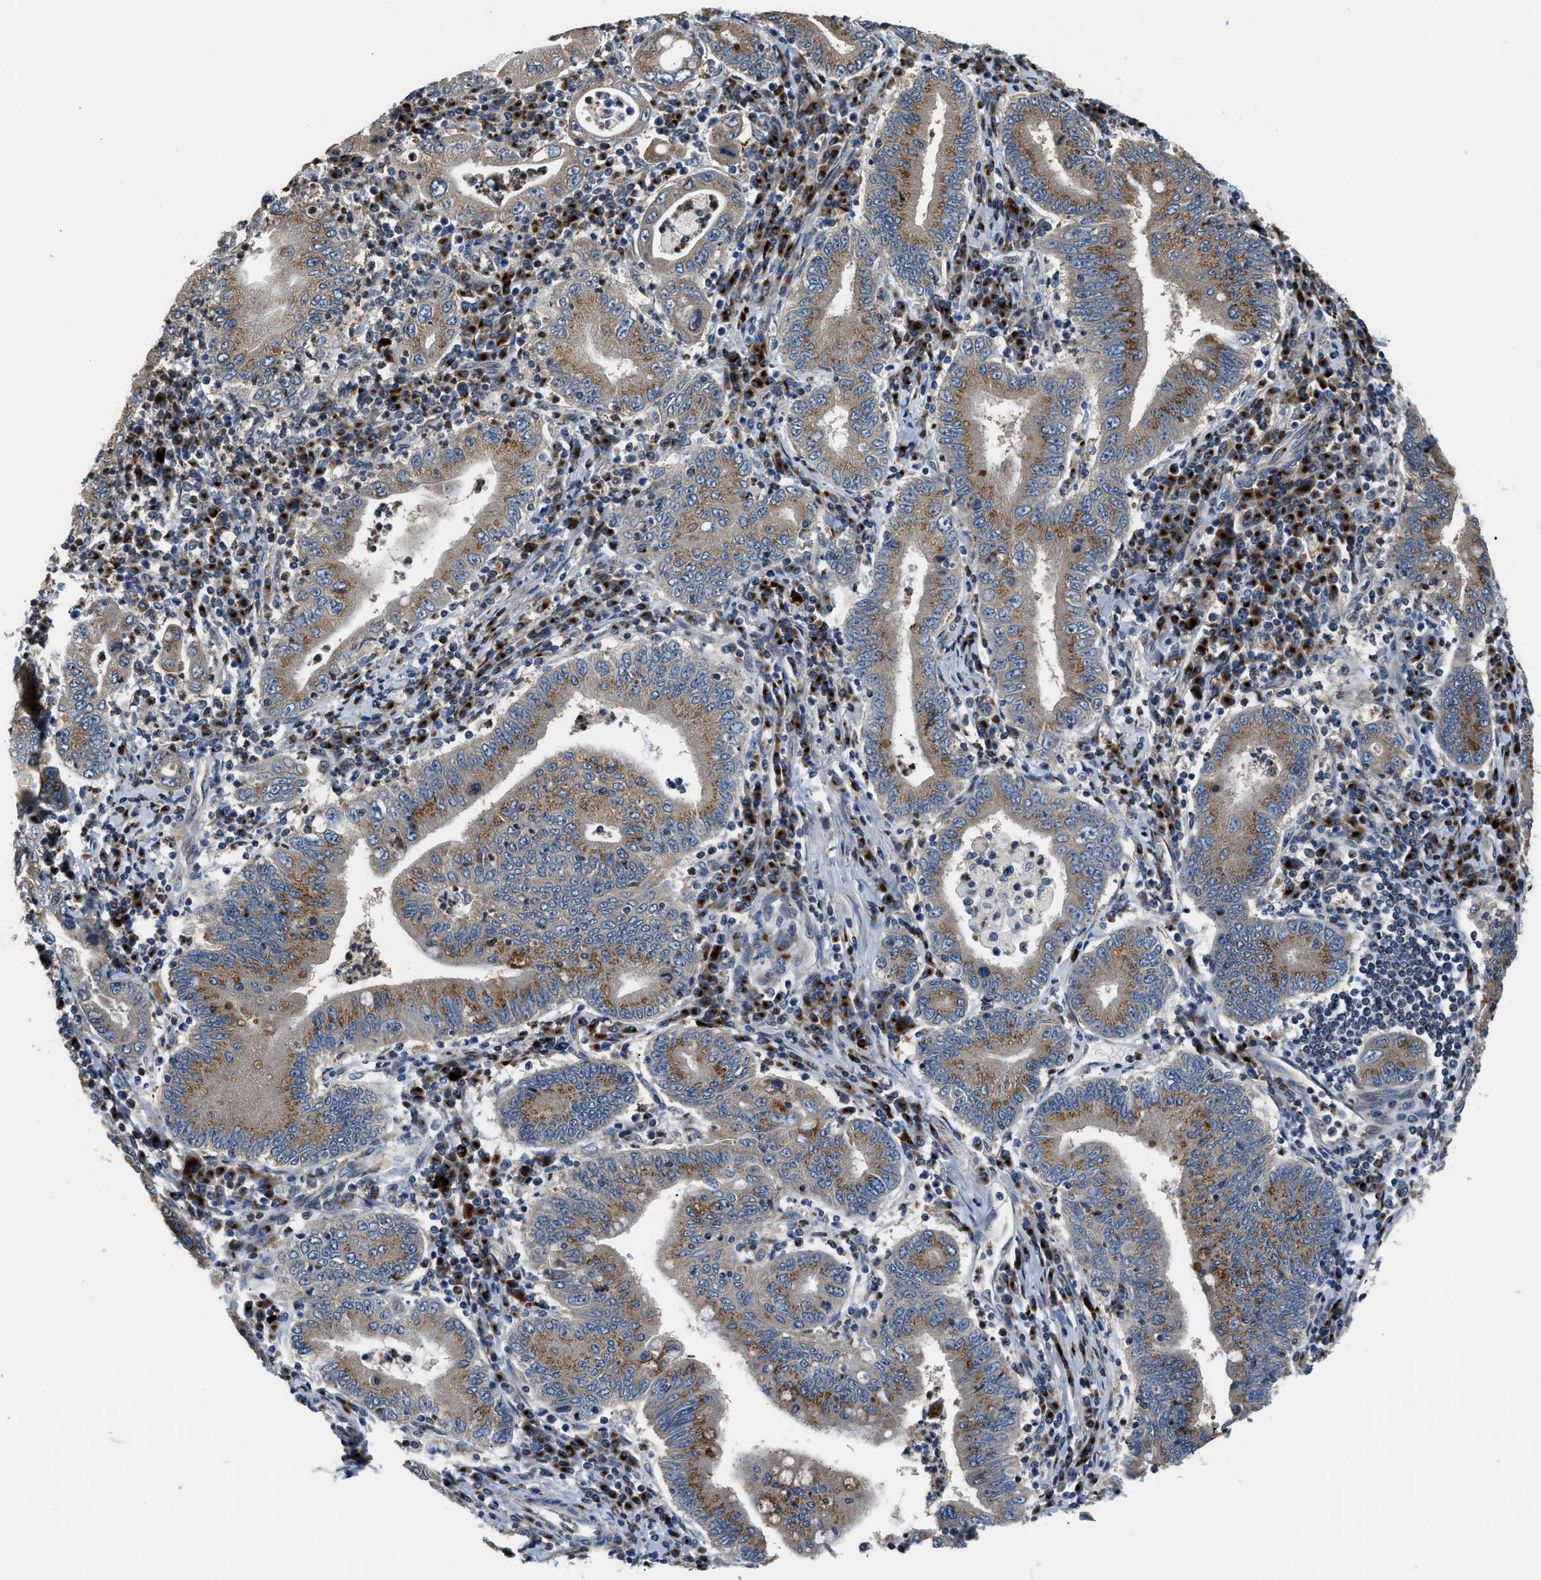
{"staining": {"intensity": "moderate", "quantity": ">75%", "location": "cytoplasmic/membranous"}, "tissue": "stomach cancer", "cell_type": "Tumor cells", "image_type": "cancer", "snomed": [{"axis": "morphology", "description": "Normal tissue, NOS"}, {"axis": "morphology", "description": "Adenocarcinoma, NOS"}, {"axis": "topography", "description": "Esophagus"}, {"axis": "topography", "description": "Stomach, upper"}, {"axis": "topography", "description": "Peripheral nerve tissue"}], "caption": "Immunohistochemical staining of stomach cancer (adenocarcinoma) displays medium levels of moderate cytoplasmic/membranous protein positivity in approximately >75% of tumor cells.", "gene": "FUT8", "patient": {"sex": "male", "age": 62}}